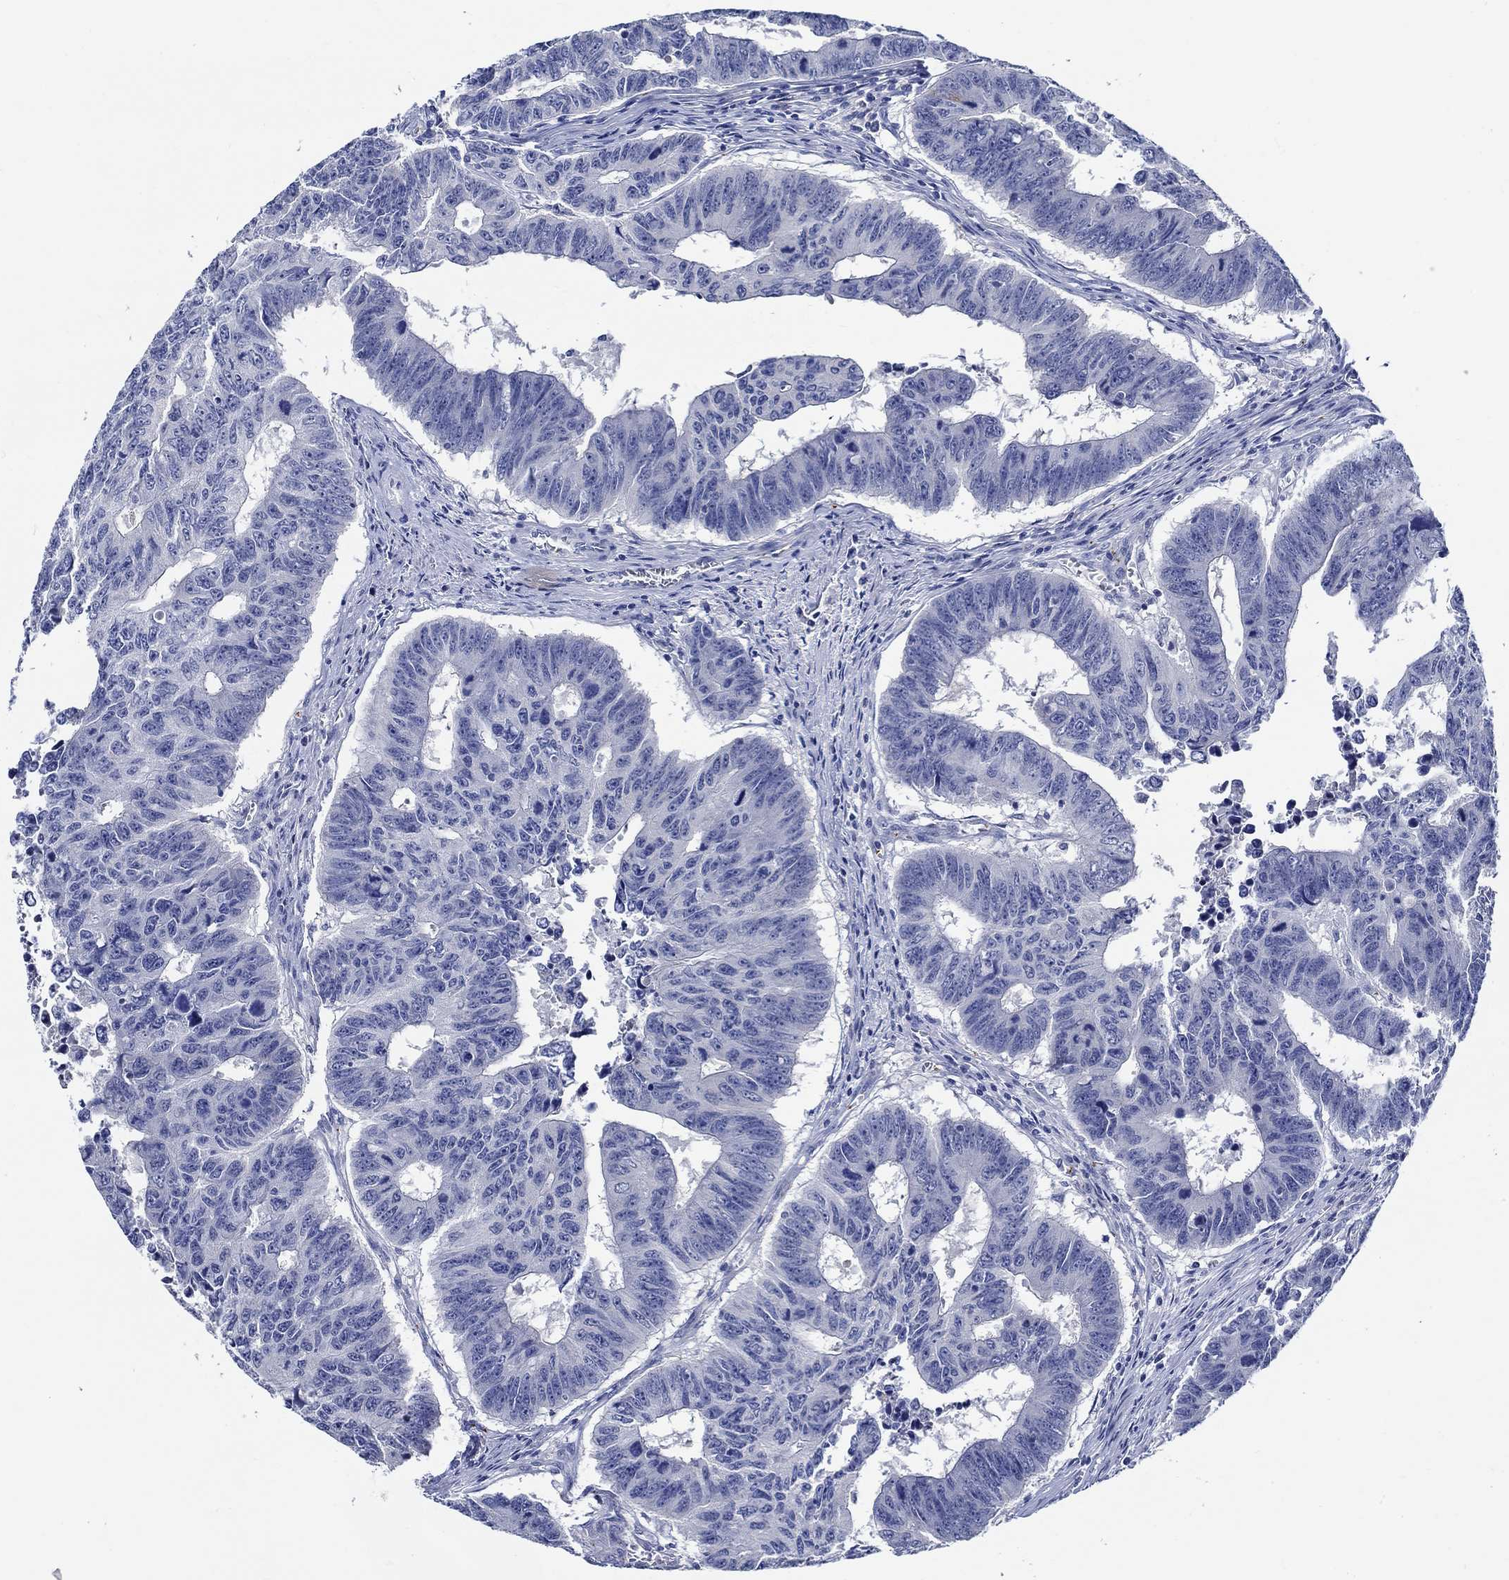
{"staining": {"intensity": "negative", "quantity": "none", "location": "none"}, "tissue": "colorectal cancer", "cell_type": "Tumor cells", "image_type": "cancer", "snomed": [{"axis": "morphology", "description": "Adenocarcinoma, NOS"}, {"axis": "topography", "description": "Appendix"}, {"axis": "topography", "description": "Colon"}, {"axis": "topography", "description": "Cecum"}, {"axis": "topography", "description": "Colon asc"}], "caption": "This is an IHC histopathology image of adenocarcinoma (colorectal). There is no staining in tumor cells.", "gene": "ALOX12", "patient": {"sex": "female", "age": 85}}